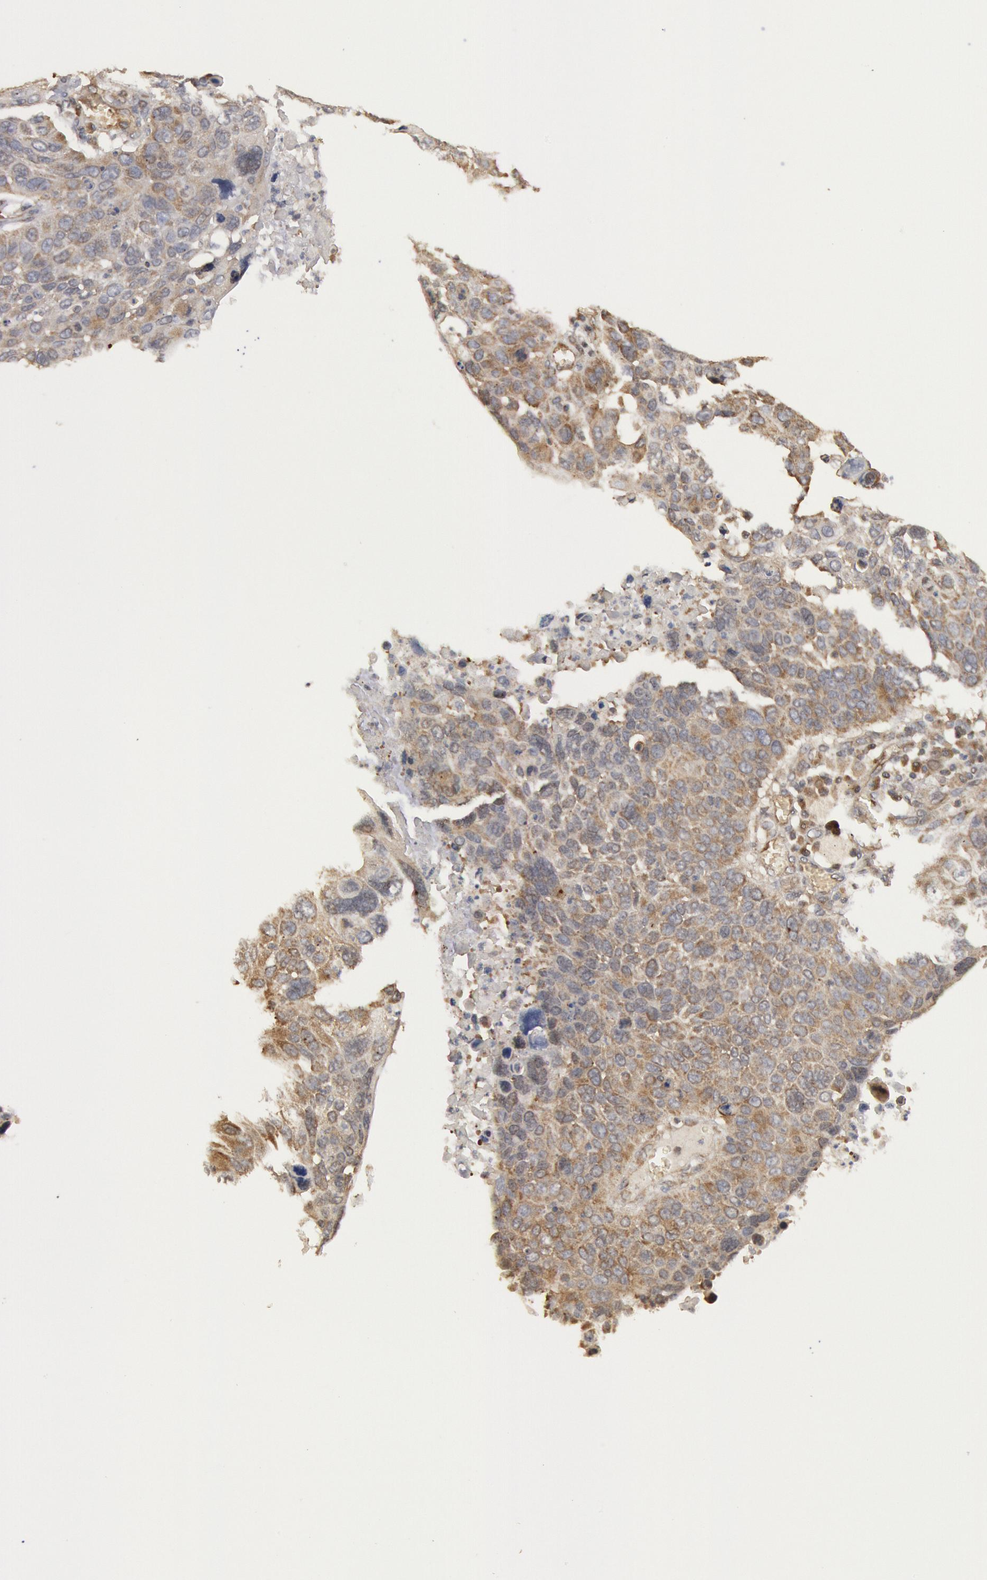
{"staining": {"intensity": "weak", "quantity": "25%-75%", "location": "cytoplasmic/membranous"}, "tissue": "lung cancer", "cell_type": "Tumor cells", "image_type": "cancer", "snomed": [{"axis": "morphology", "description": "Squamous cell carcinoma, NOS"}, {"axis": "topography", "description": "Lung"}], "caption": "Tumor cells display weak cytoplasmic/membranous positivity in approximately 25%-75% of cells in lung squamous cell carcinoma.", "gene": "USP14", "patient": {"sex": "male", "age": 68}}